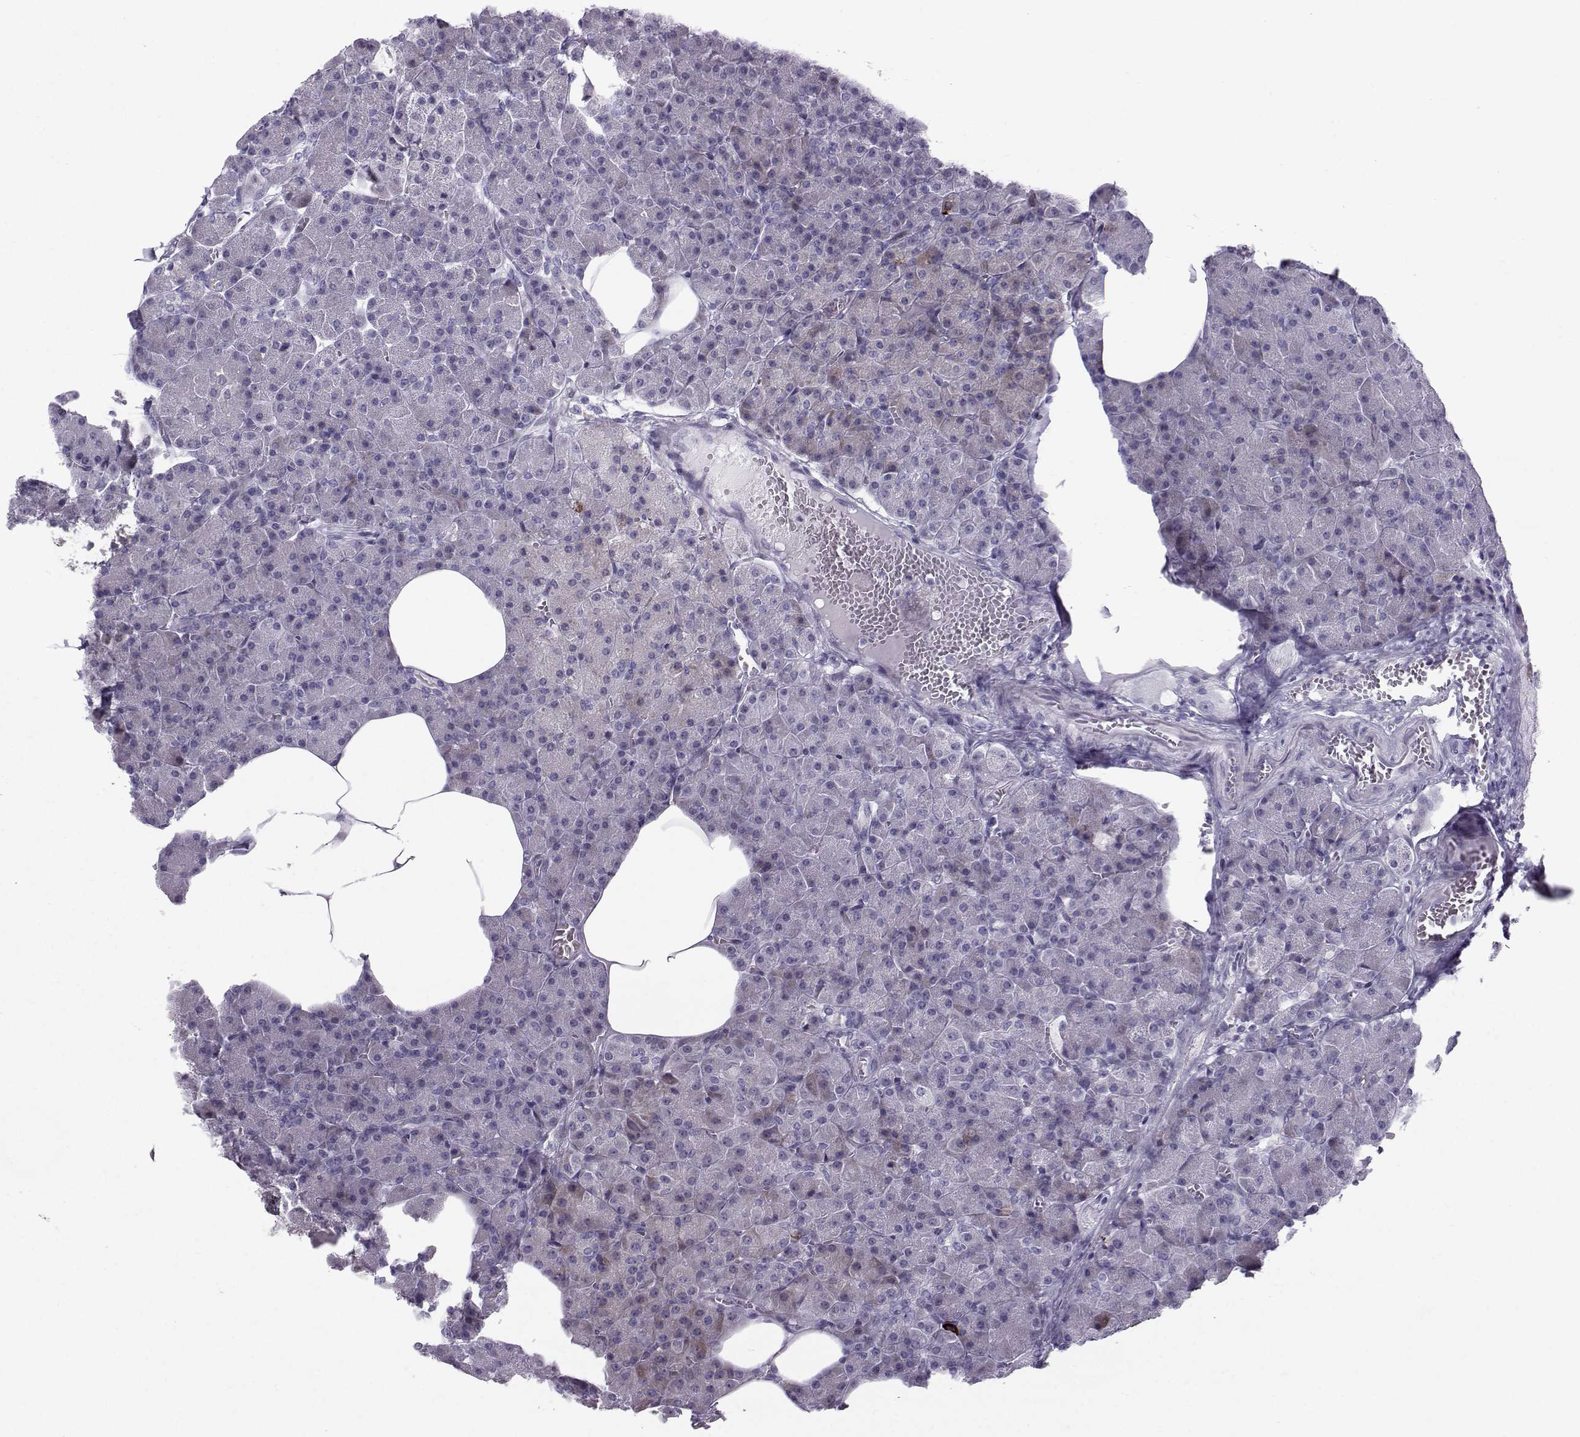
{"staining": {"intensity": "negative", "quantity": "none", "location": "none"}, "tissue": "pancreas", "cell_type": "Exocrine glandular cells", "image_type": "normal", "snomed": [{"axis": "morphology", "description": "Normal tissue, NOS"}, {"axis": "topography", "description": "Pancreas"}], "caption": "High power microscopy micrograph of an IHC micrograph of normal pancreas, revealing no significant positivity in exocrine glandular cells.", "gene": "DMRT3", "patient": {"sex": "female", "age": 45}}